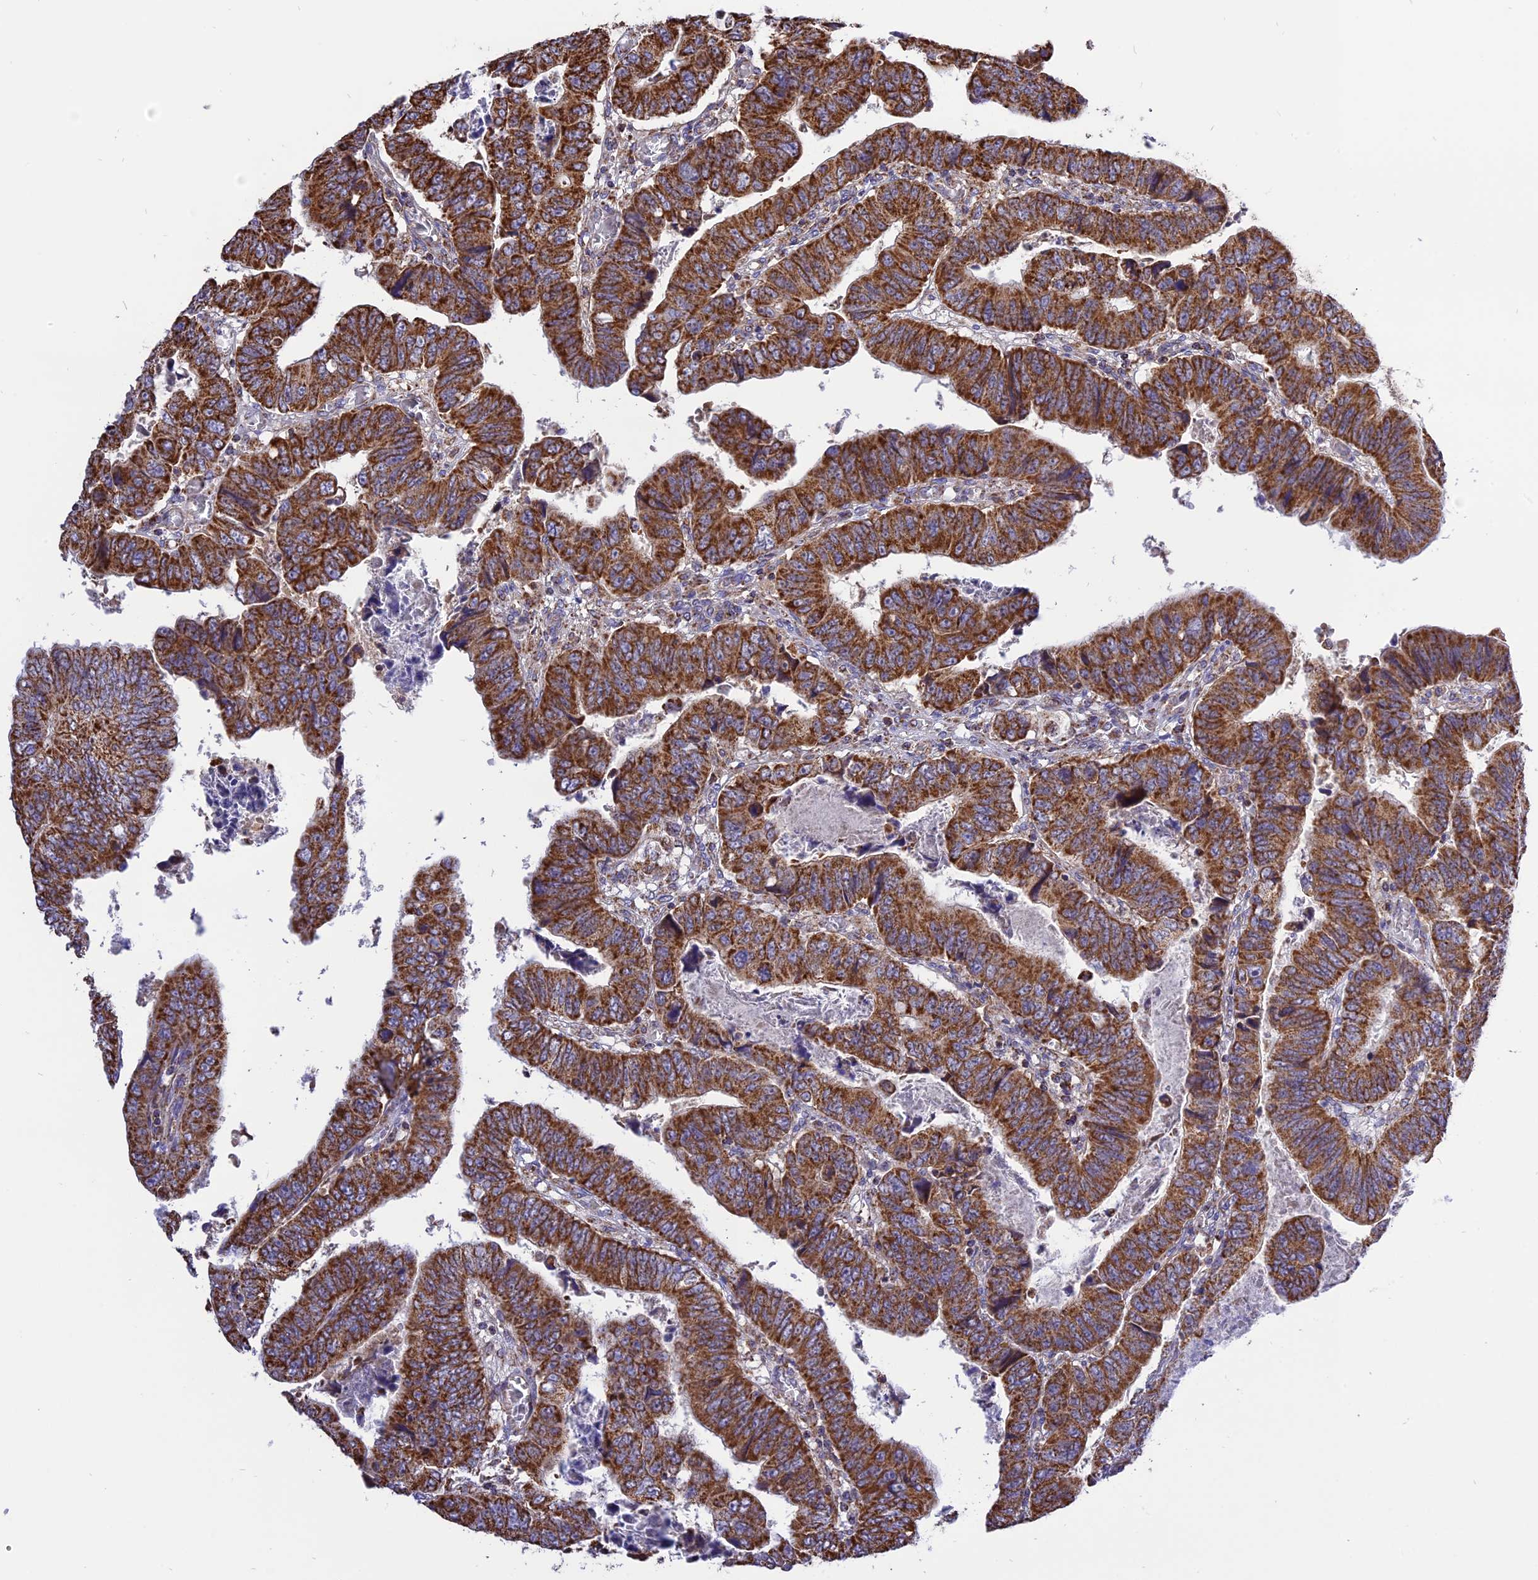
{"staining": {"intensity": "strong", "quantity": ">75%", "location": "cytoplasmic/membranous"}, "tissue": "colorectal cancer", "cell_type": "Tumor cells", "image_type": "cancer", "snomed": [{"axis": "morphology", "description": "Normal tissue, NOS"}, {"axis": "morphology", "description": "Adenocarcinoma, NOS"}, {"axis": "topography", "description": "Rectum"}], "caption": "IHC photomicrograph of colorectal adenocarcinoma stained for a protein (brown), which displays high levels of strong cytoplasmic/membranous staining in about >75% of tumor cells.", "gene": "TTC4", "patient": {"sex": "female", "age": 65}}